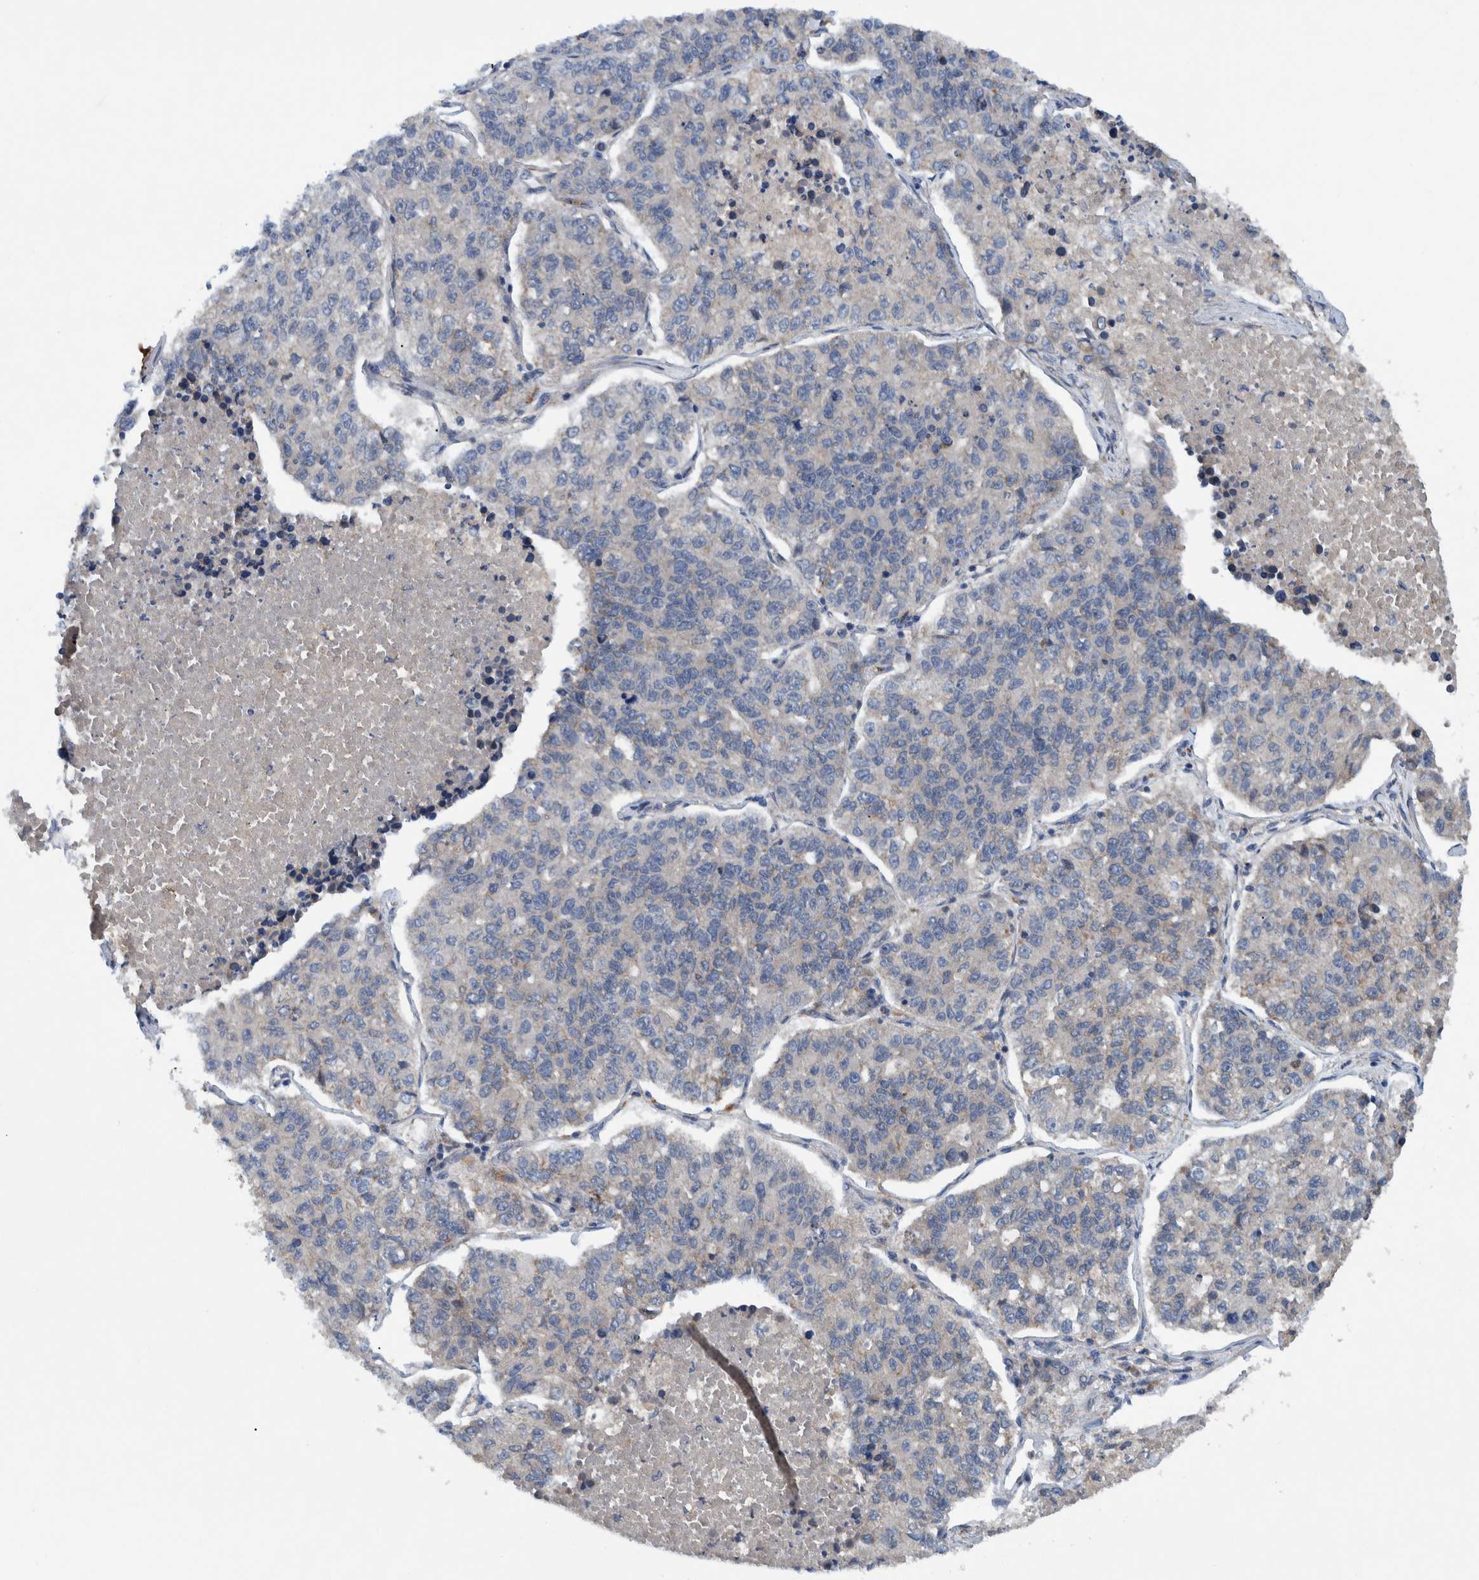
{"staining": {"intensity": "negative", "quantity": "none", "location": "none"}, "tissue": "lung cancer", "cell_type": "Tumor cells", "image_type": "cancer", "snomed": [{"axis": "morphology", "description": "Adenocarcinoma, NOS"}, {"axis": "topography", "description": "Lung"}], "caption": "Histopathology image shows no significant protein expression in tumor cells of lung cancer (adenocarcinoma).", "gene": "ITIH3", "patient": {"sex": "male", "age": 49}}